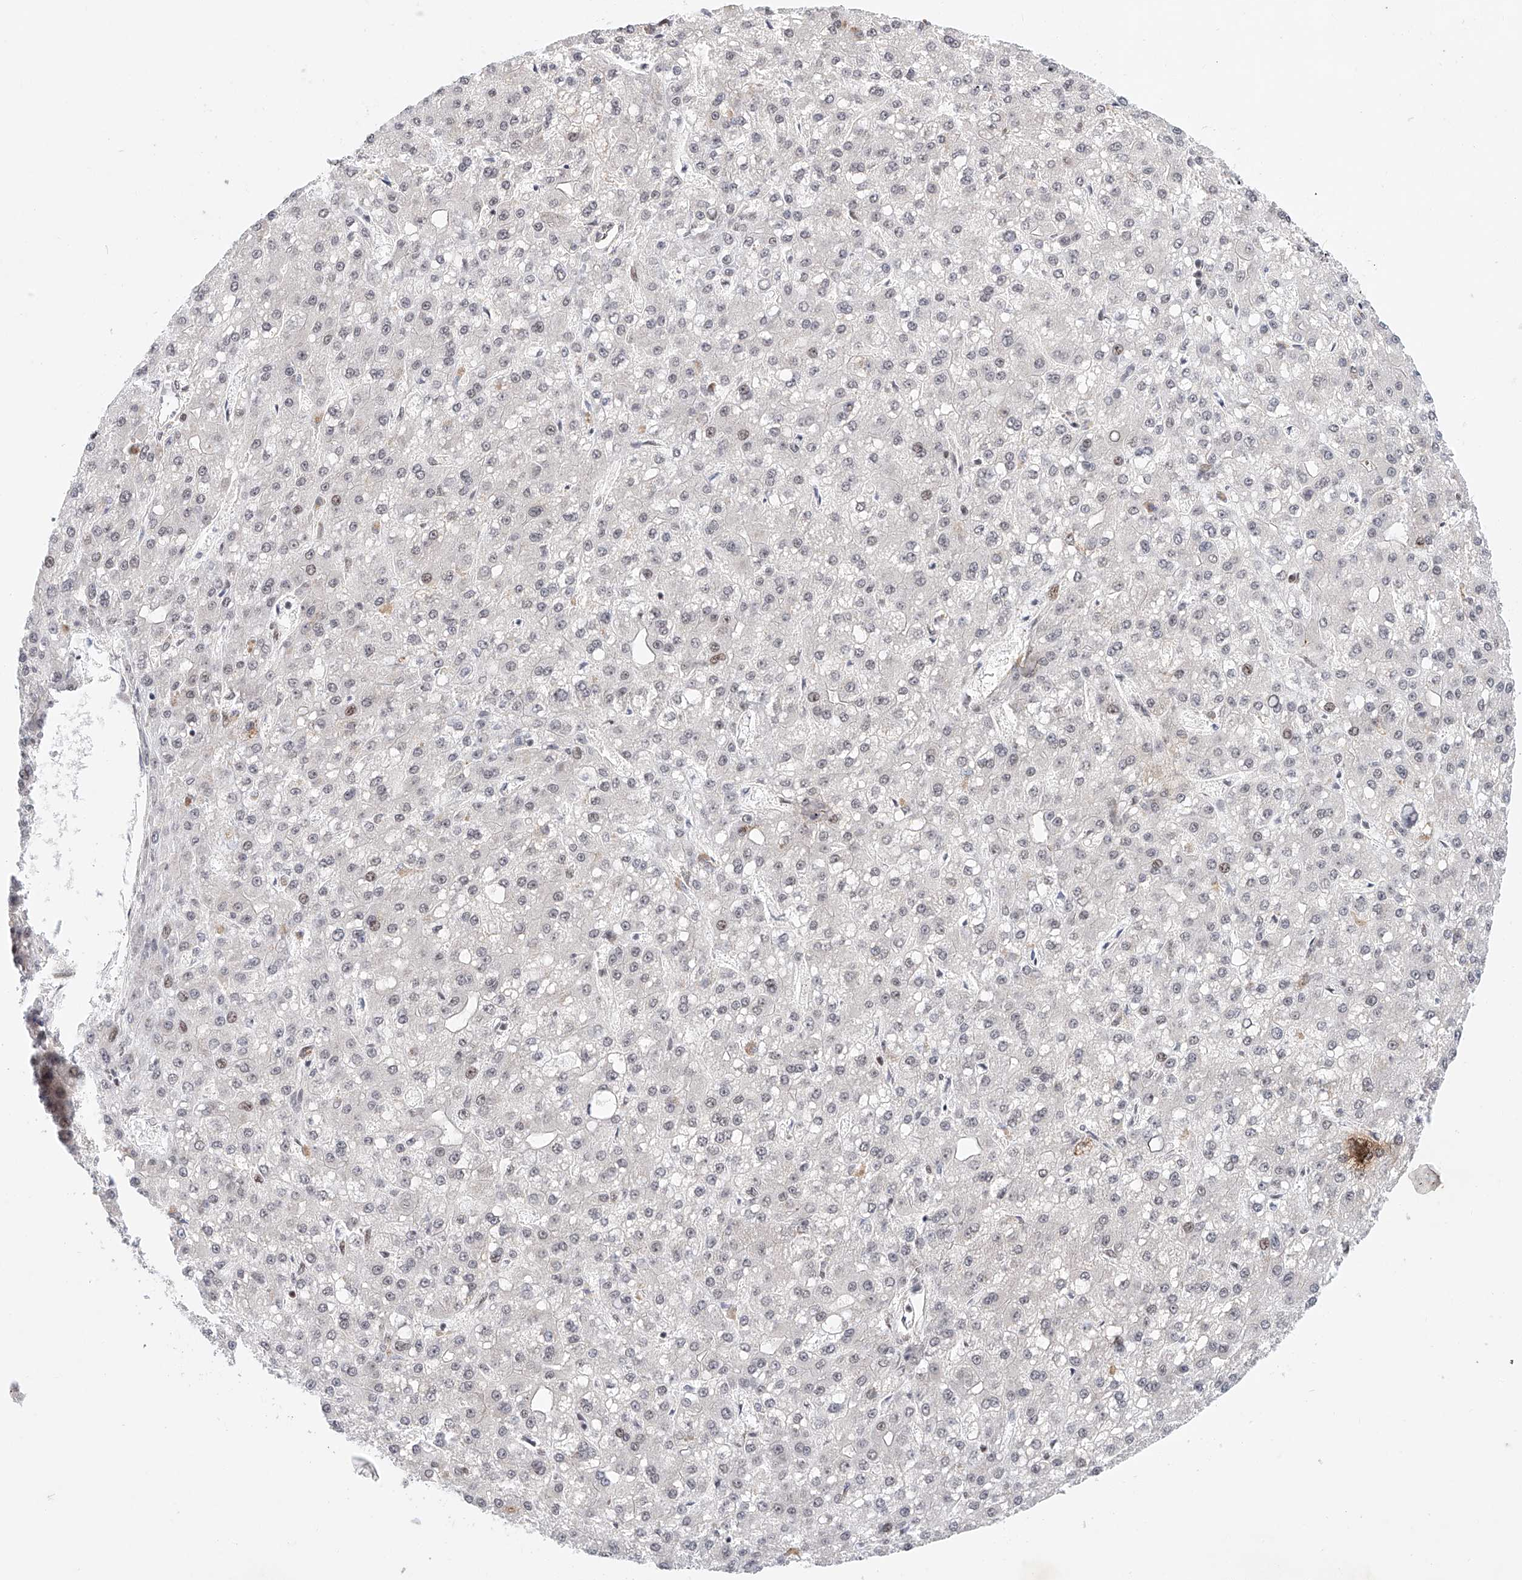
{"staining": {"intensity": "weak", "quantity": "<25%", "location": "nuclear"}, "tissue": "liver cancer", "cell_type": "Tumor cells", "image_type": "cancer", "snomed": [{"axis": "morphology", "description": "Carcinoma, Hepatocellular, NOS"}, {"axis": "topography", "description": "Liver"}], "caption": "This is a histopathology image of IHC staining of liver cancer, which shows no expression in tumor cells. (DAB (3,3'-diaminobenzidine) IHC with hematoxylin counter stain).", "gene": "ZNF470", "patient": {"sex": "male", "age": 67}}